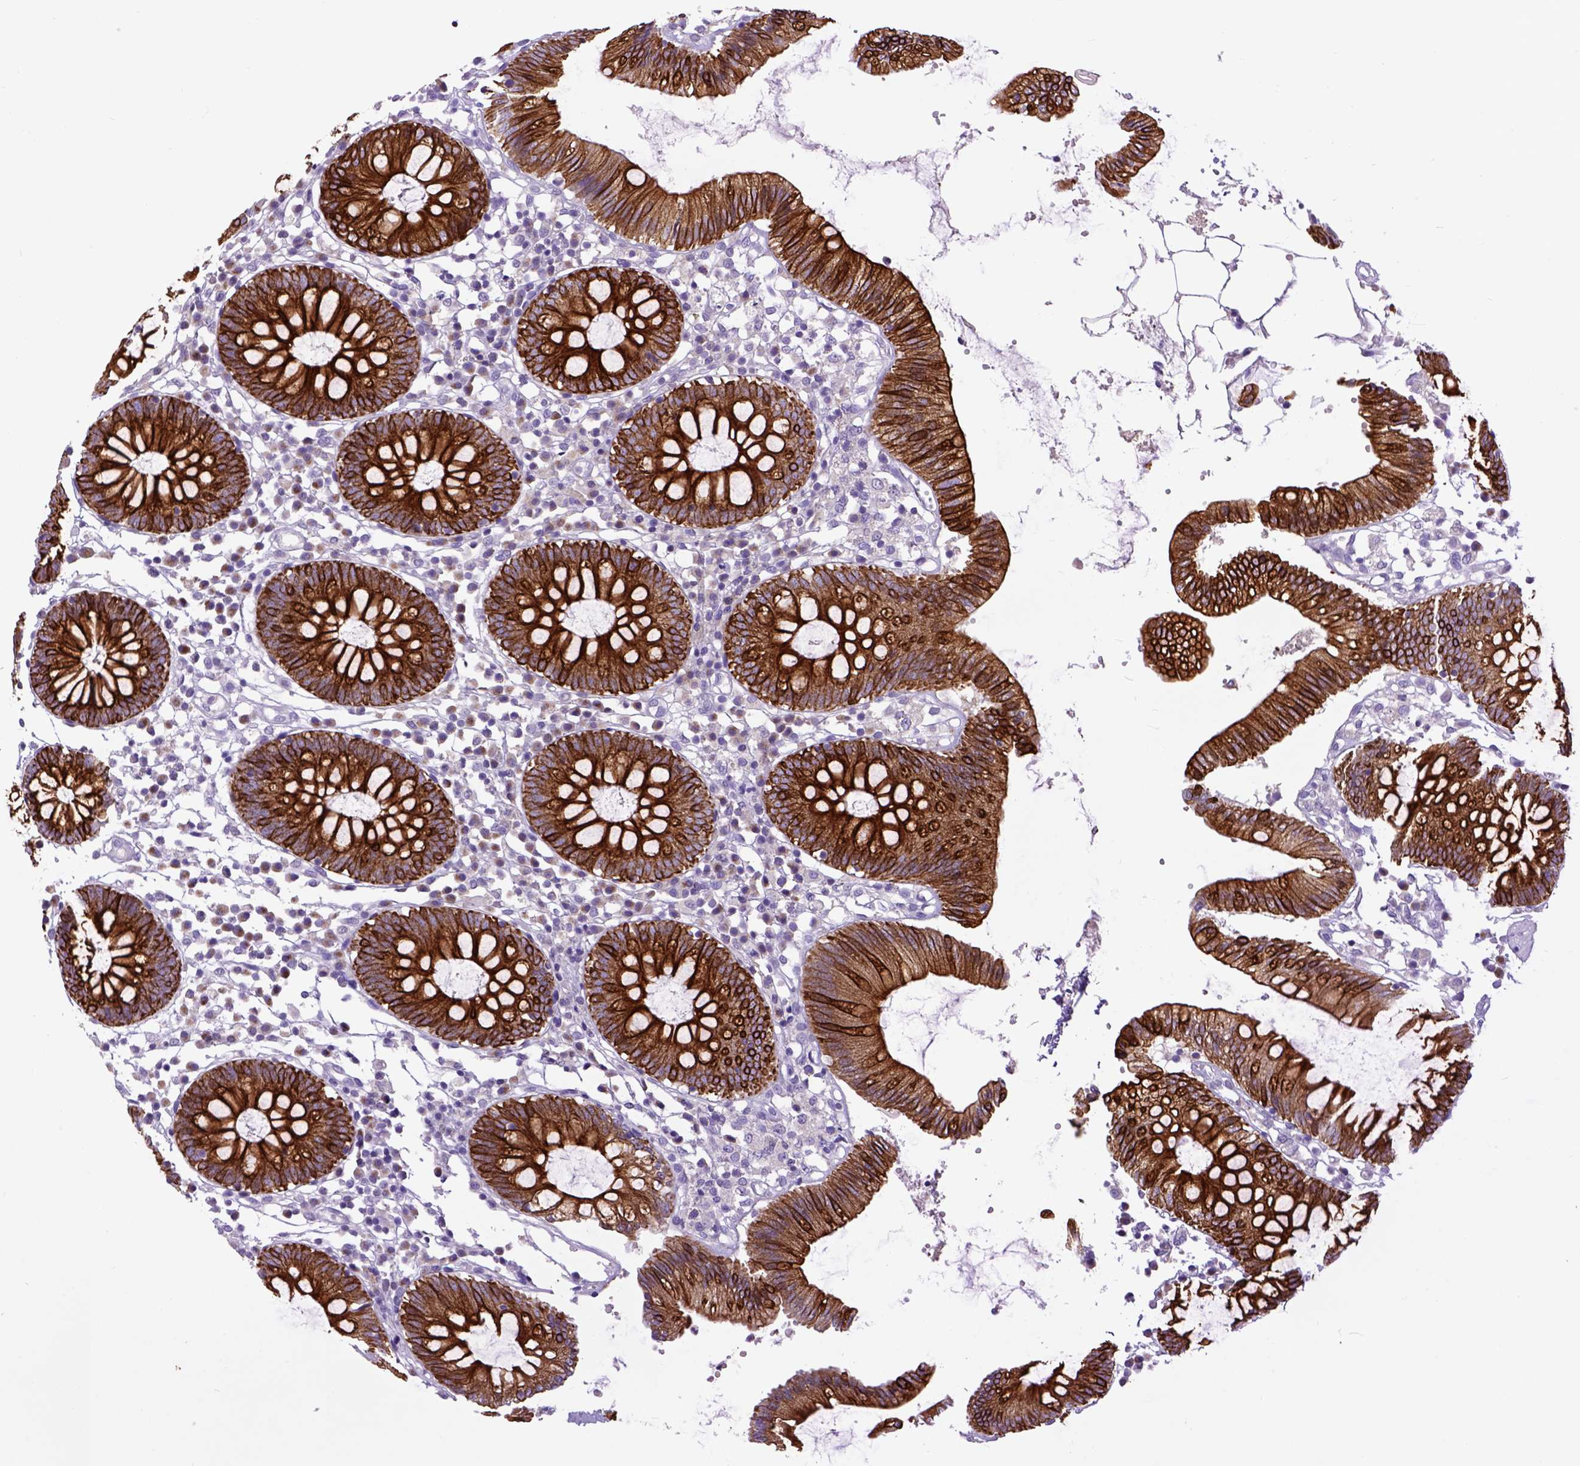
{"staining": {"intensity": "negative", "quantity": "none", "location": "none"}, "tissue": "colon", "cell_type": "Endothelial cells", "image_type": "normal", "snomed": [{"axis": "morphology", "description": "Normal tissue, NOS"}, {"axis": "morphology", "description": "Adenocarcinoma, NOS"}, {"axis": "topography", "description": "Colon"}], "caption": "This is an immunohistochemistry (IHC) image of normal human colon. There is no expression in endothelial cells.", "gene": "RAB25", "patient": {"sex": "male", "age": 83}}